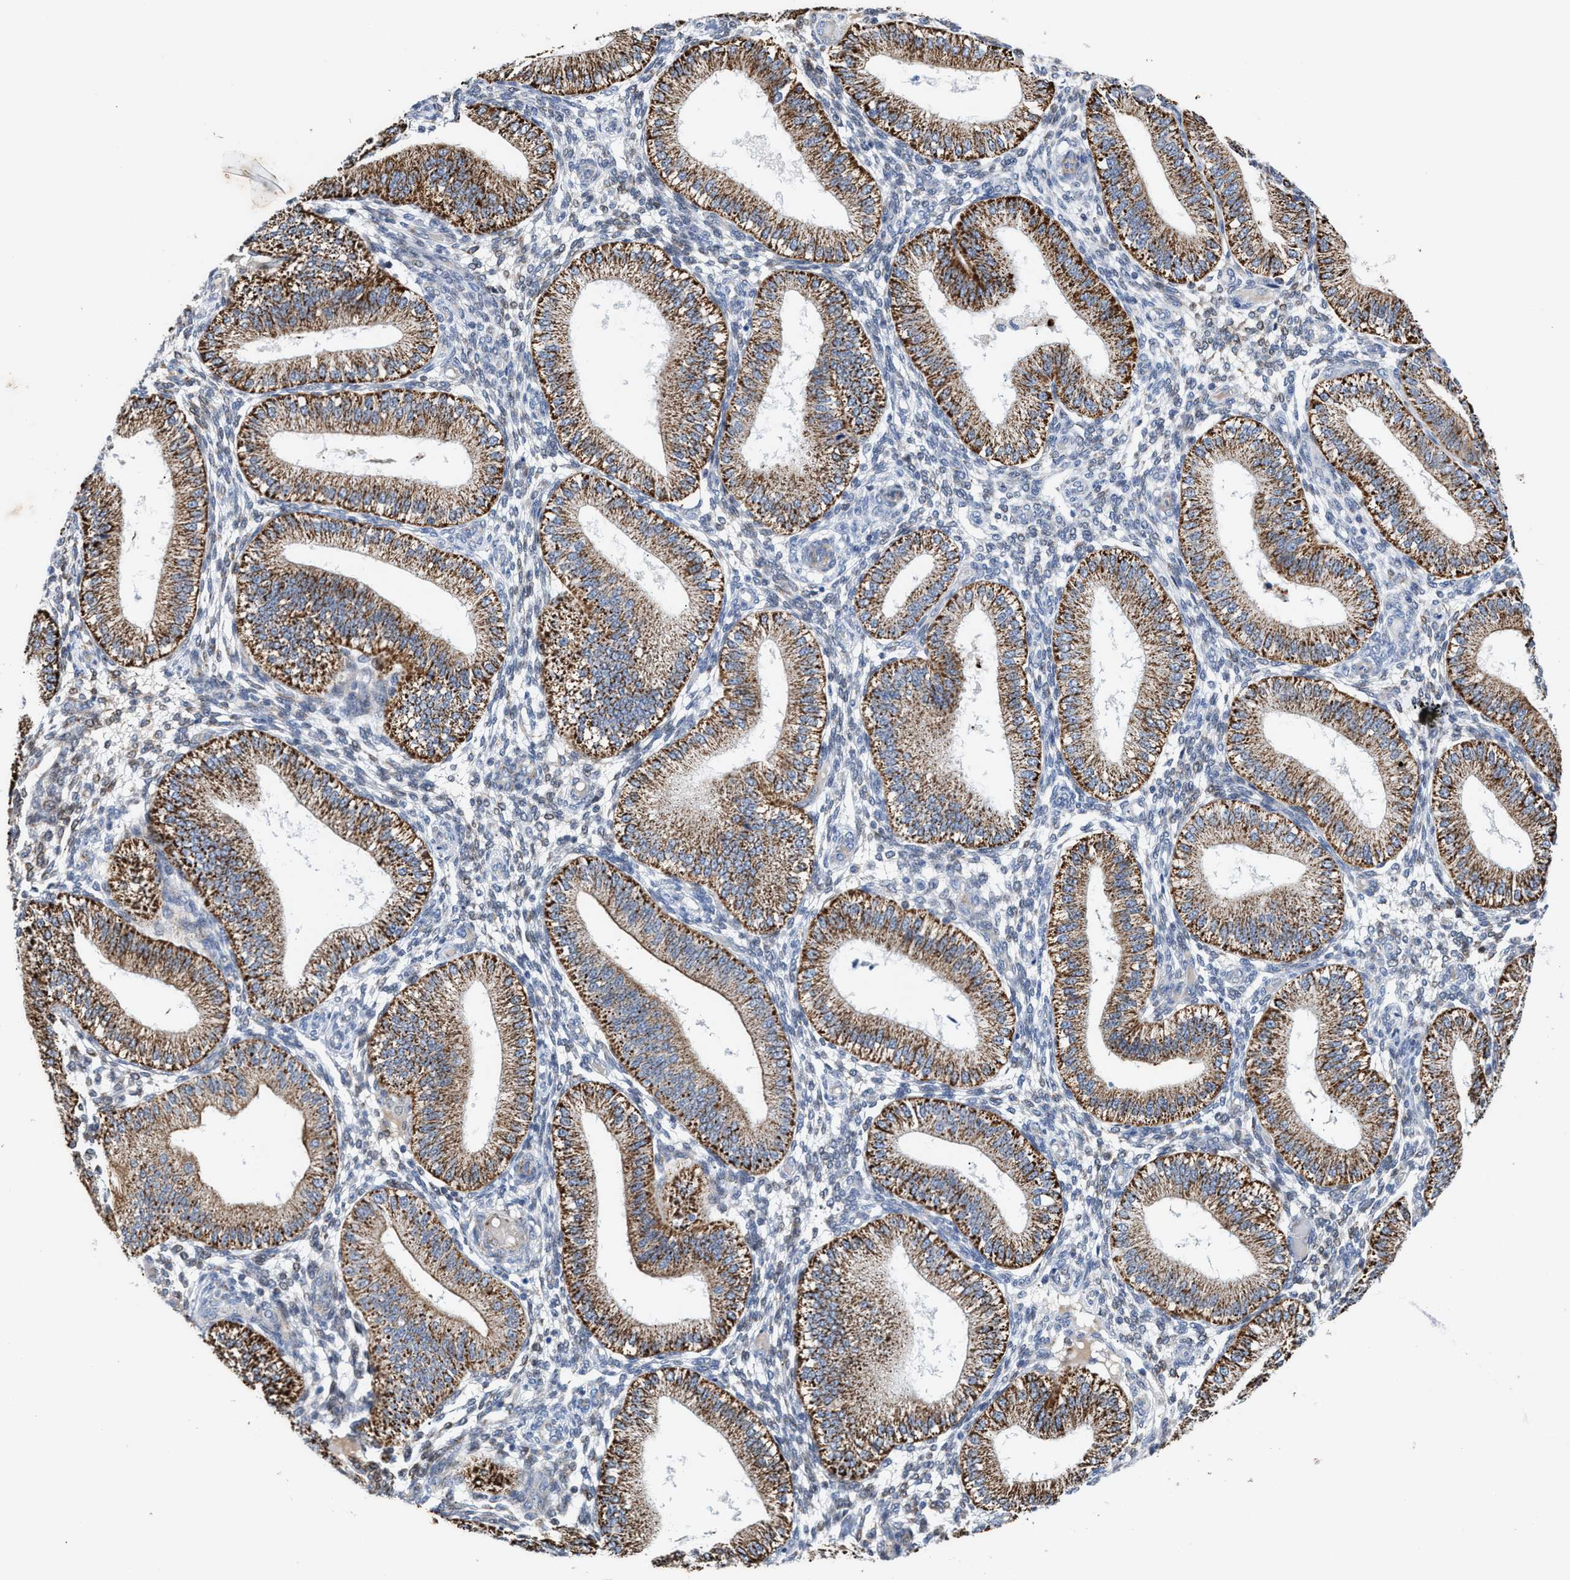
{"staining": {"intensity": "negative", "quantity": "none", "location": "none"}, "tissue": "endometrium", "cell_type": "Cells in endometrial stroma", "image_type": "normal", "snomed": [{"axis": "morphology", "description": "Normal tissue, NOS"}, {"axis": "topography", "description": "Endometrium"}], "caption": "Cells in endometrial stroma show no significant protein positivity in benign endometrium.", "gene": "JAG1", "patient": {"sex": "female", "age": 39}}